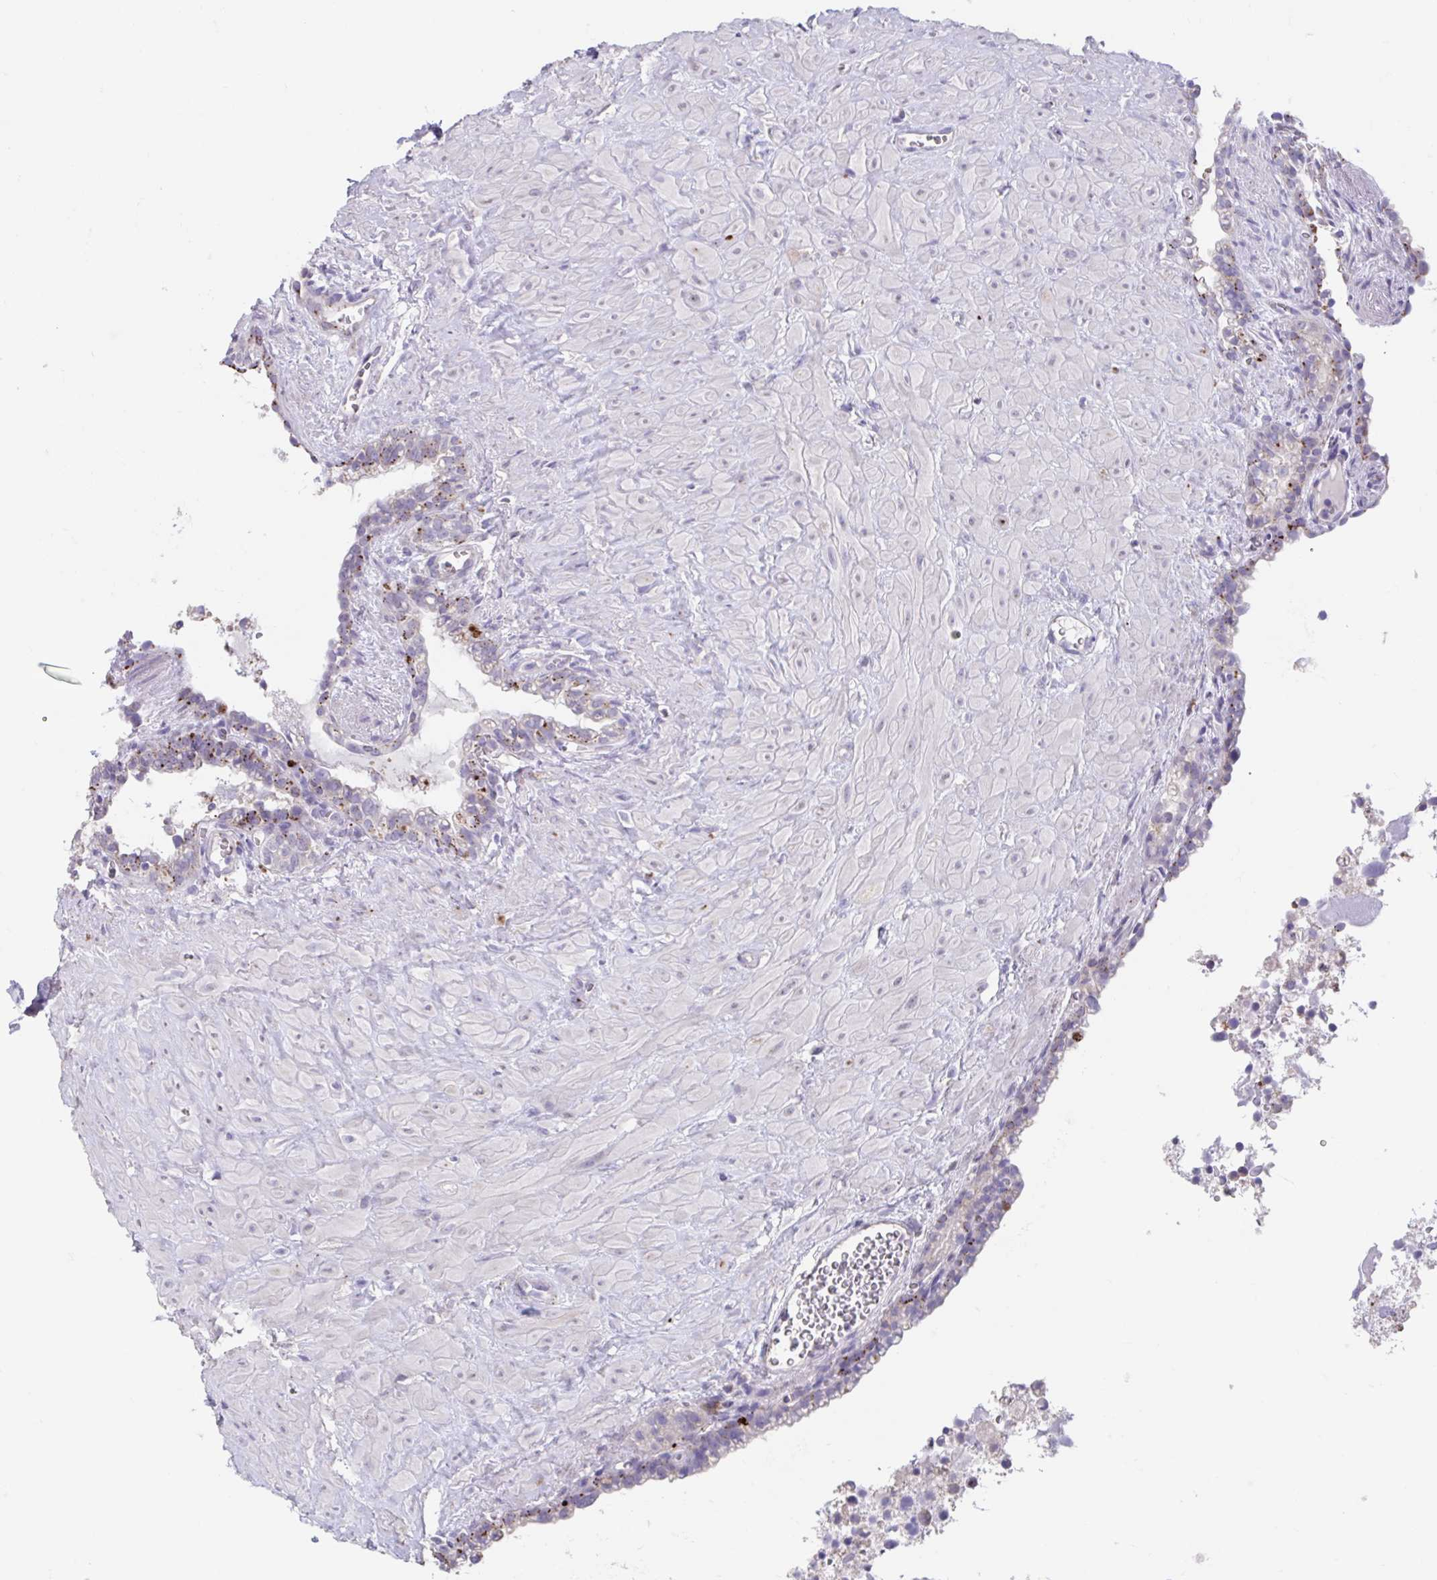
{"staining": {"intensity": "moderate", "quantity": "<25%", "location": "cytoplasmic/membranous"}, "tissue": "seminal vesicle", "cell_type": "Glandular cells", "image_type": "normal", "snomed": [{"axis": "morphology", "description": "Normal tissue, NOS"}, {"axis": "topography", "description": "Seminal veicle"}], "caption": "Immunohistochemical staining of benign seminal vesicle shows <25% levels of moderate cytoplasmic/membranous protein expression in approximately <25% of glandular cells.", "gene": "GPR162", "patient": {"sex": "male", "age": 76}}